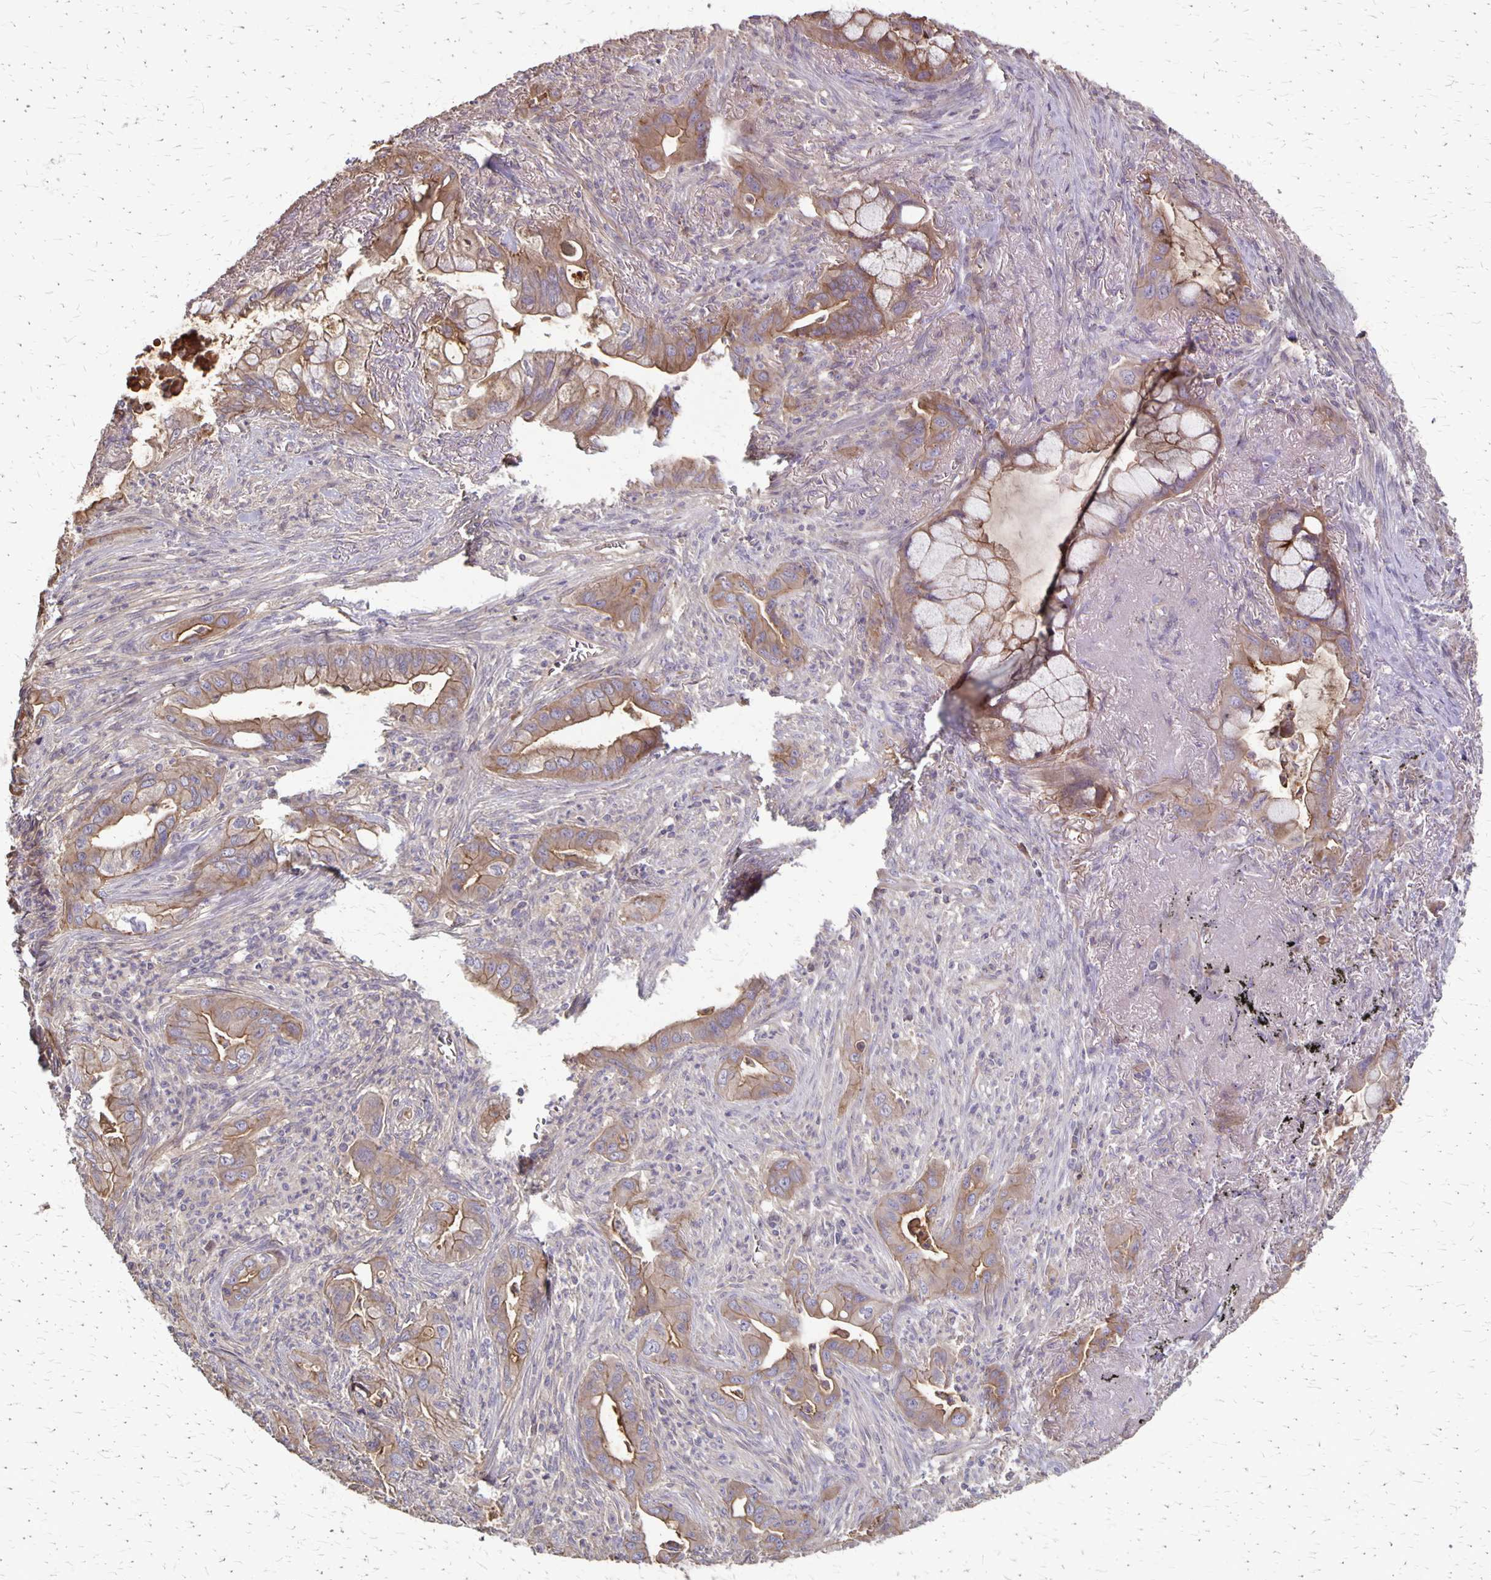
{"staining": {"intensity": "moderate", "quantity": "25%-75%", "location": "cytoplasmic/membranous"}, "tissue": "lung cancer", "cell_type": "Tumor cells", "image_type": "cancer", "snomed": [{"axis": "morphology", "description": "Adenocarcinoma, NOS"}, {"axis": "topography", "description": "Lung"}], "caption": "A brown stain shows moderate cytoplasmic/membranous positivity of a protein in lung adenocarcinoma tumor cells.", "gene": "PROM2", "patient": {"sex": "male", "age": 65}}